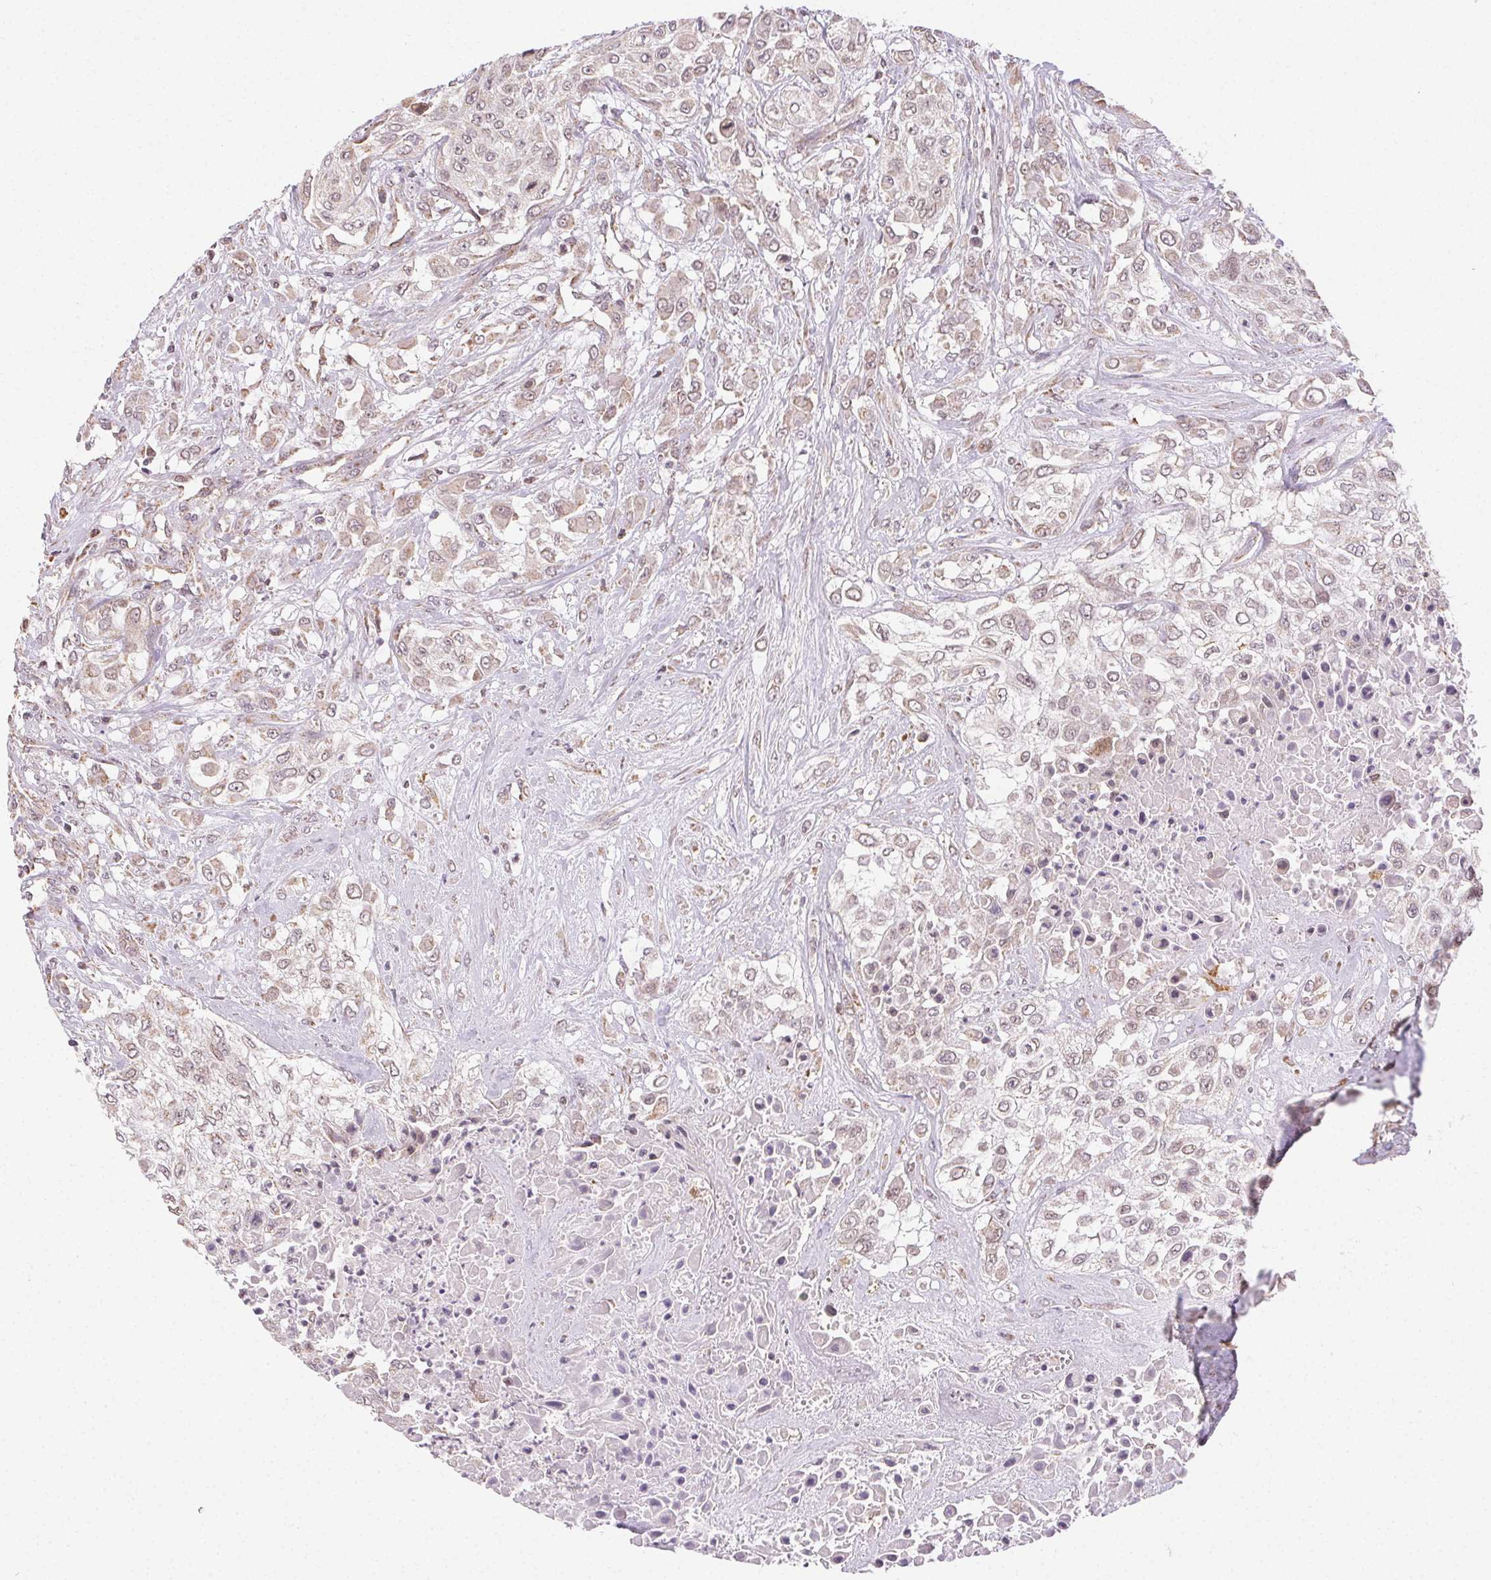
{"staining": {"intensity": "weak", "quantity": "25%-75%", "location": "cytoplasmic/membranous"}, "tissue": "urothelial cancer", "cell_type": "Tumor cells", "image_type": "cancer", "snomed": [{"axis": "morphology", "description": "Urothelial carcinoma, High grade"}, {"axis": "topography", "description": "Urinary bladder"}], "caption": "Human urothelial cancer stained for a protein (brown) demonstrates weak cytoplasmic/membranous positive staining in about 25%-75% of tumor cells.", "gene": "PIWIL4", "patient": {"sex": "male", "age": 57}}